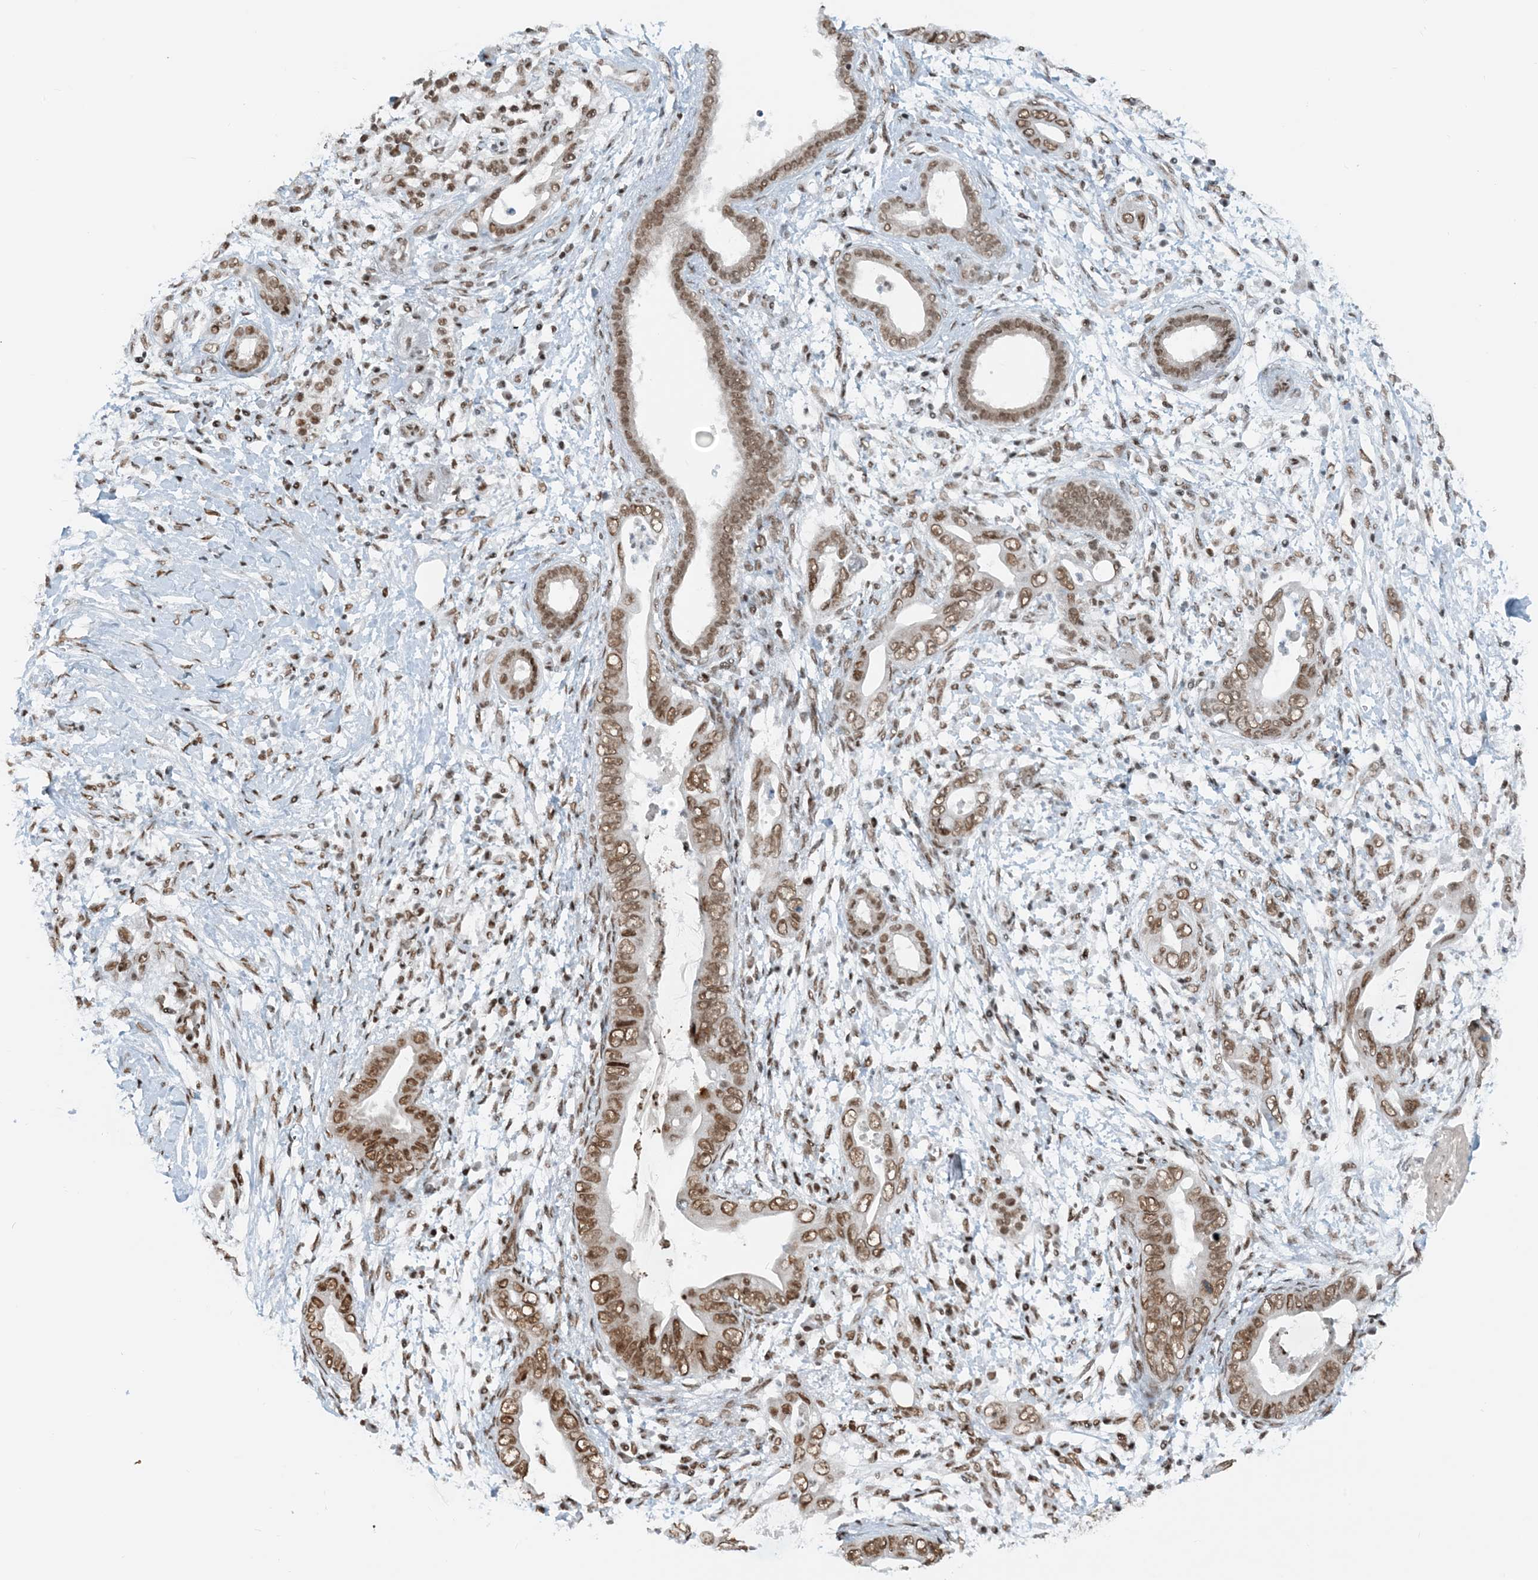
{"staining": {"intensity": "moderate", "quantity": ">75%", "location": "nuclear"}, "tissue": "pancreatic cancer", "cell_type": "Tumor cells", "image_type": "cancer", "snomed": [{"axis": "morphology", "description": "Adenocarcinoma, NOS"}, {"axis": "topography", "description": "Pancreas"}], "caption": "This micrograph demonstrates immunohistochemistry (IHC) staining of human adenocarcinoma (pancreatic), with medium moderate nuclear expression in about >75% of tumor cells.", "gene": "ZNF500", "patient": {"sex": "male", "age": 75}}